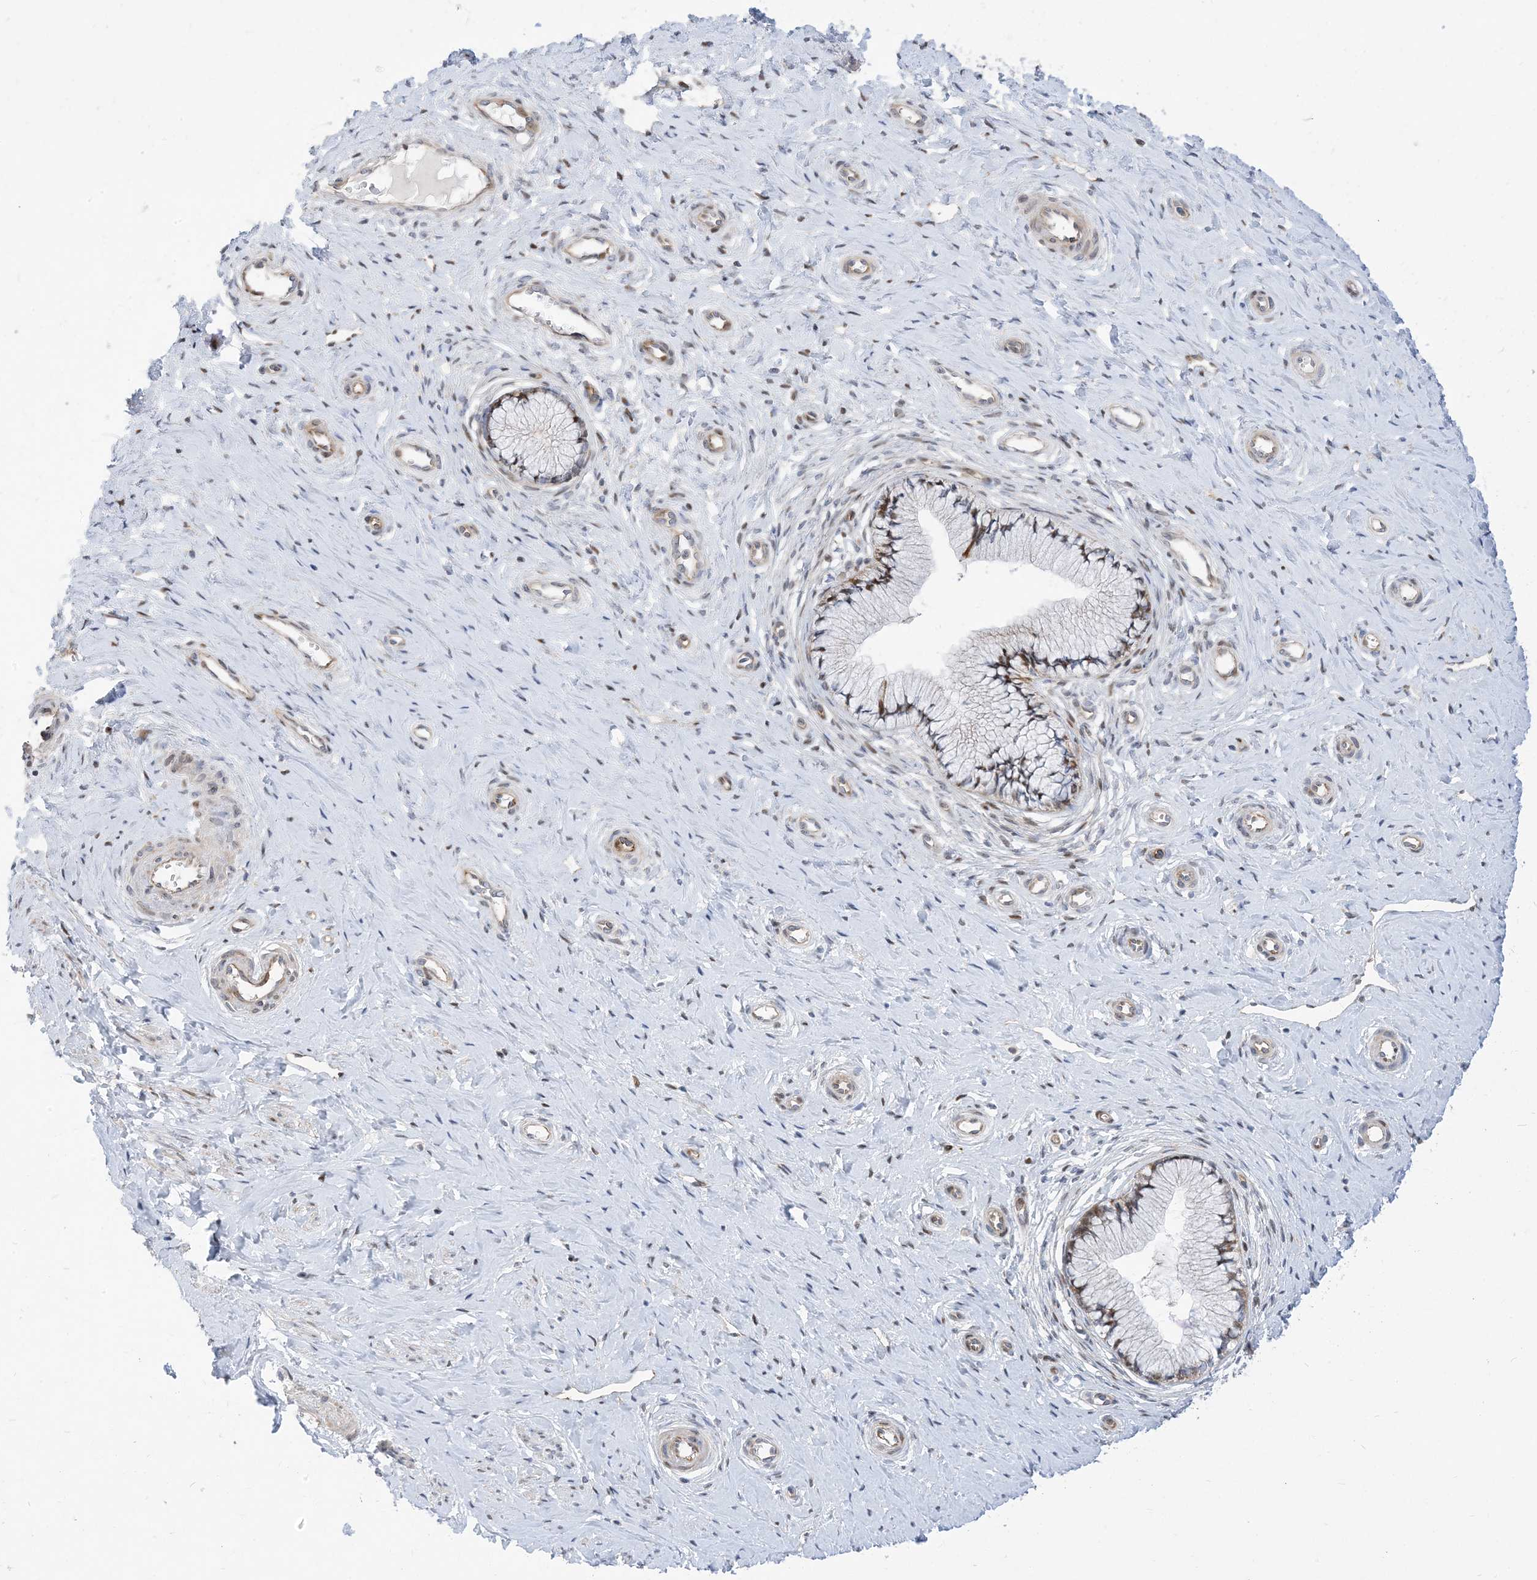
{"staining": {"intensity": "moderate", "quantity": "25%-75%", "location": "cytoplasmic/membranous"}, "tissue": "cervix", "cell_type": "Glandular cells", "image_type": "normal", "snomed": [{"axis": "morphology", "description": "Normal tissue, NOS"}, {"axis": "topography", "description": "Cervix"}], "caption": "Cervix stained with a brown dye shows moderate cytoplasmic/membranous positive staining in about 25%-75% of glandular cells.", "gene": "TYSND1", "patient": {"sex": "female", "age": 36}}